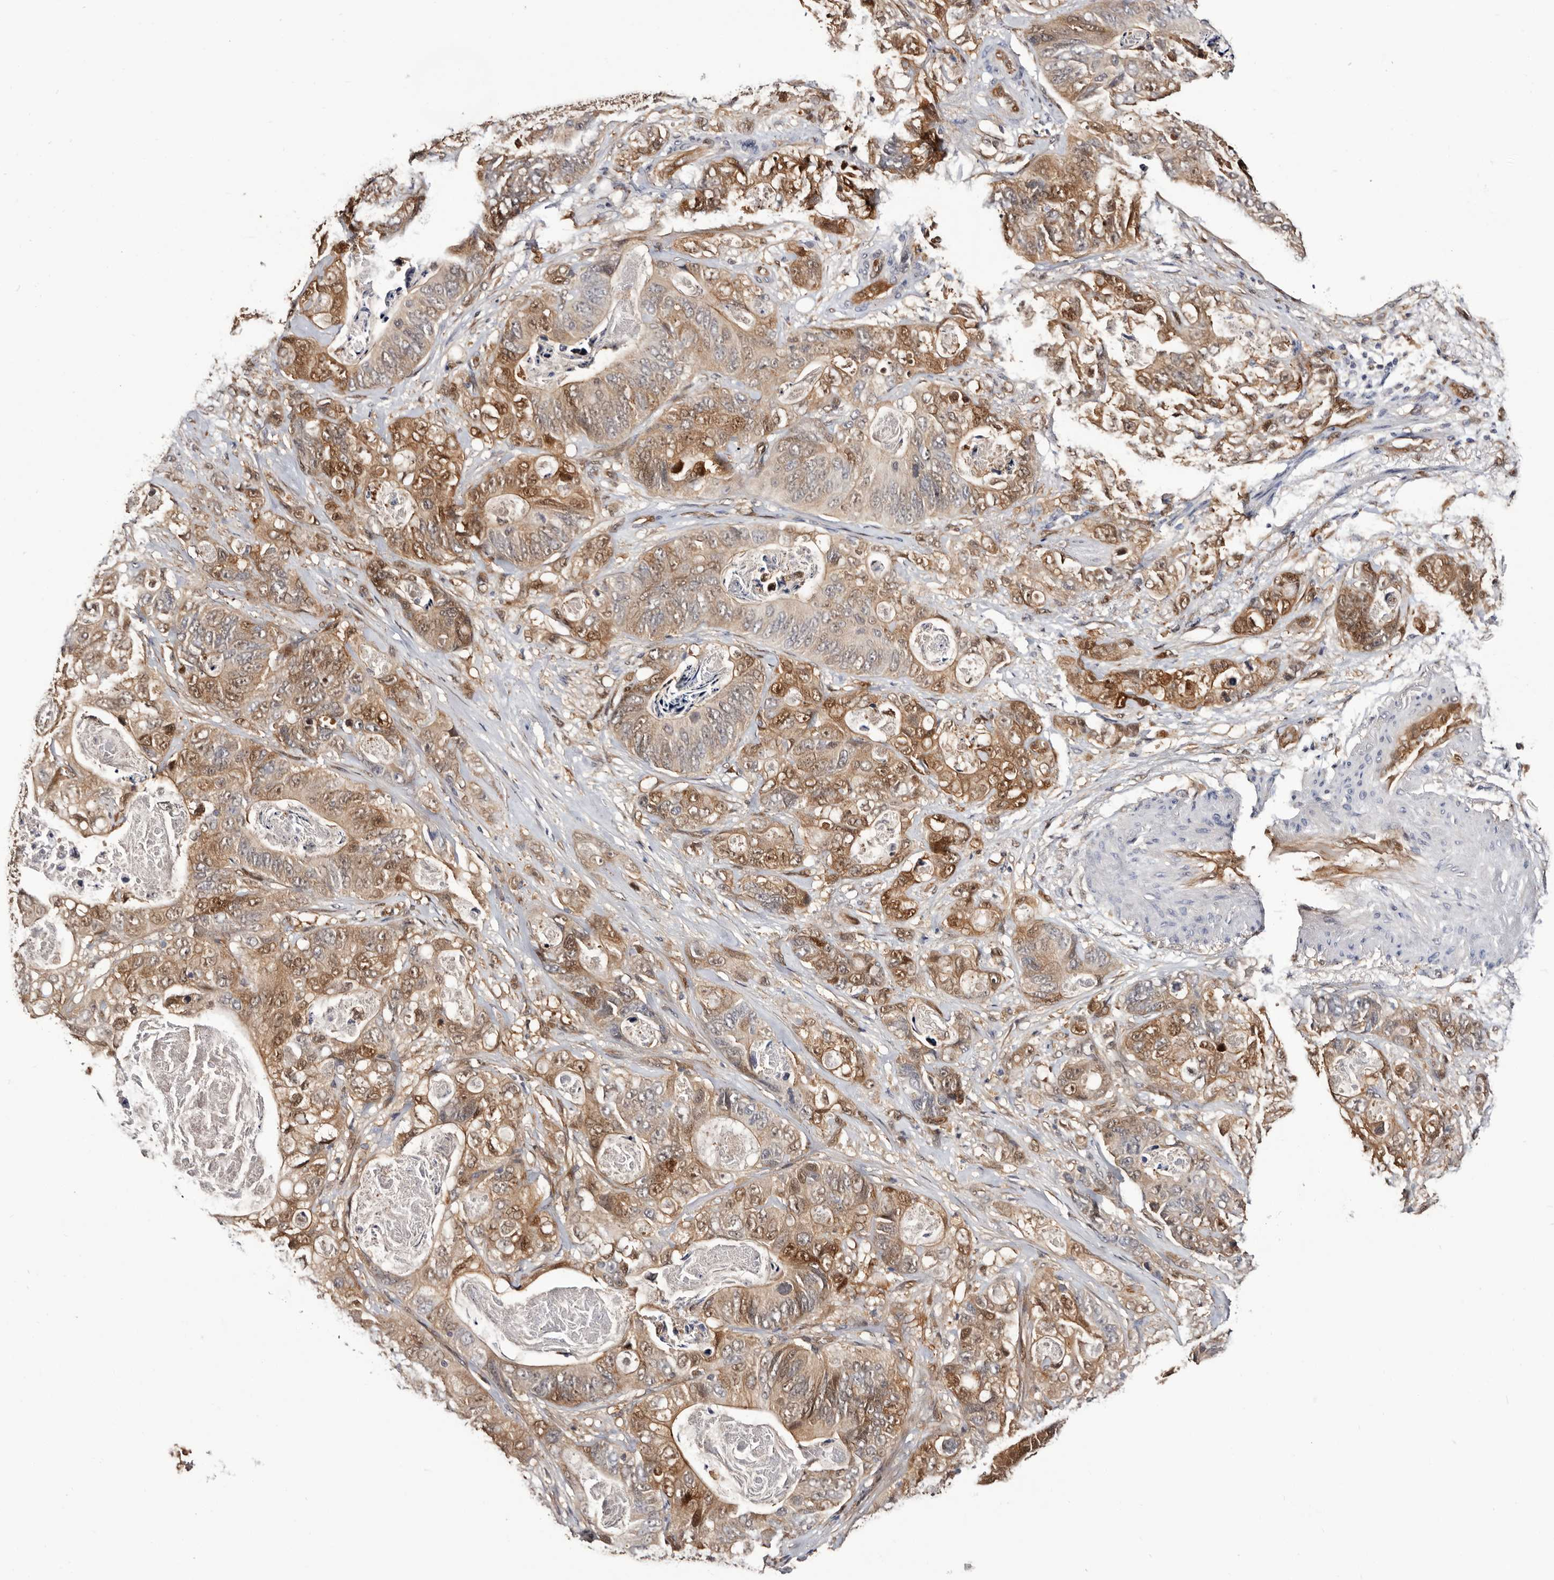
{"staining": {"intensity": "moderate", "quantity": ">75%", "location": "cytoplasmic/membranous,nuclear"}, "tissue": "stomach cancer", "cell_type": "Tumor cells", "image_type": "cancer", "snomed": [{"axis": "morphology", "description": "Normal tissue, NOS"}, {"axis": "morphology", "description": "Adenocarcinoma, NOS"}, {"axis": "topography", "description": "Stomach"}], "caption": "Tumor cells reveal medium levels of moderate cytoplasmic/membranous and nuclear staining in approximately >75% of cells in stomach adenocarcinoma. The staining was performed using DAB (3,3'-diaminobenzidine), with brown indicating positive protein expression. Nuclei are stained blue with hematoxylin.", "gene": "TP53I3", "patient": {"sex": "female", "age": 89}}